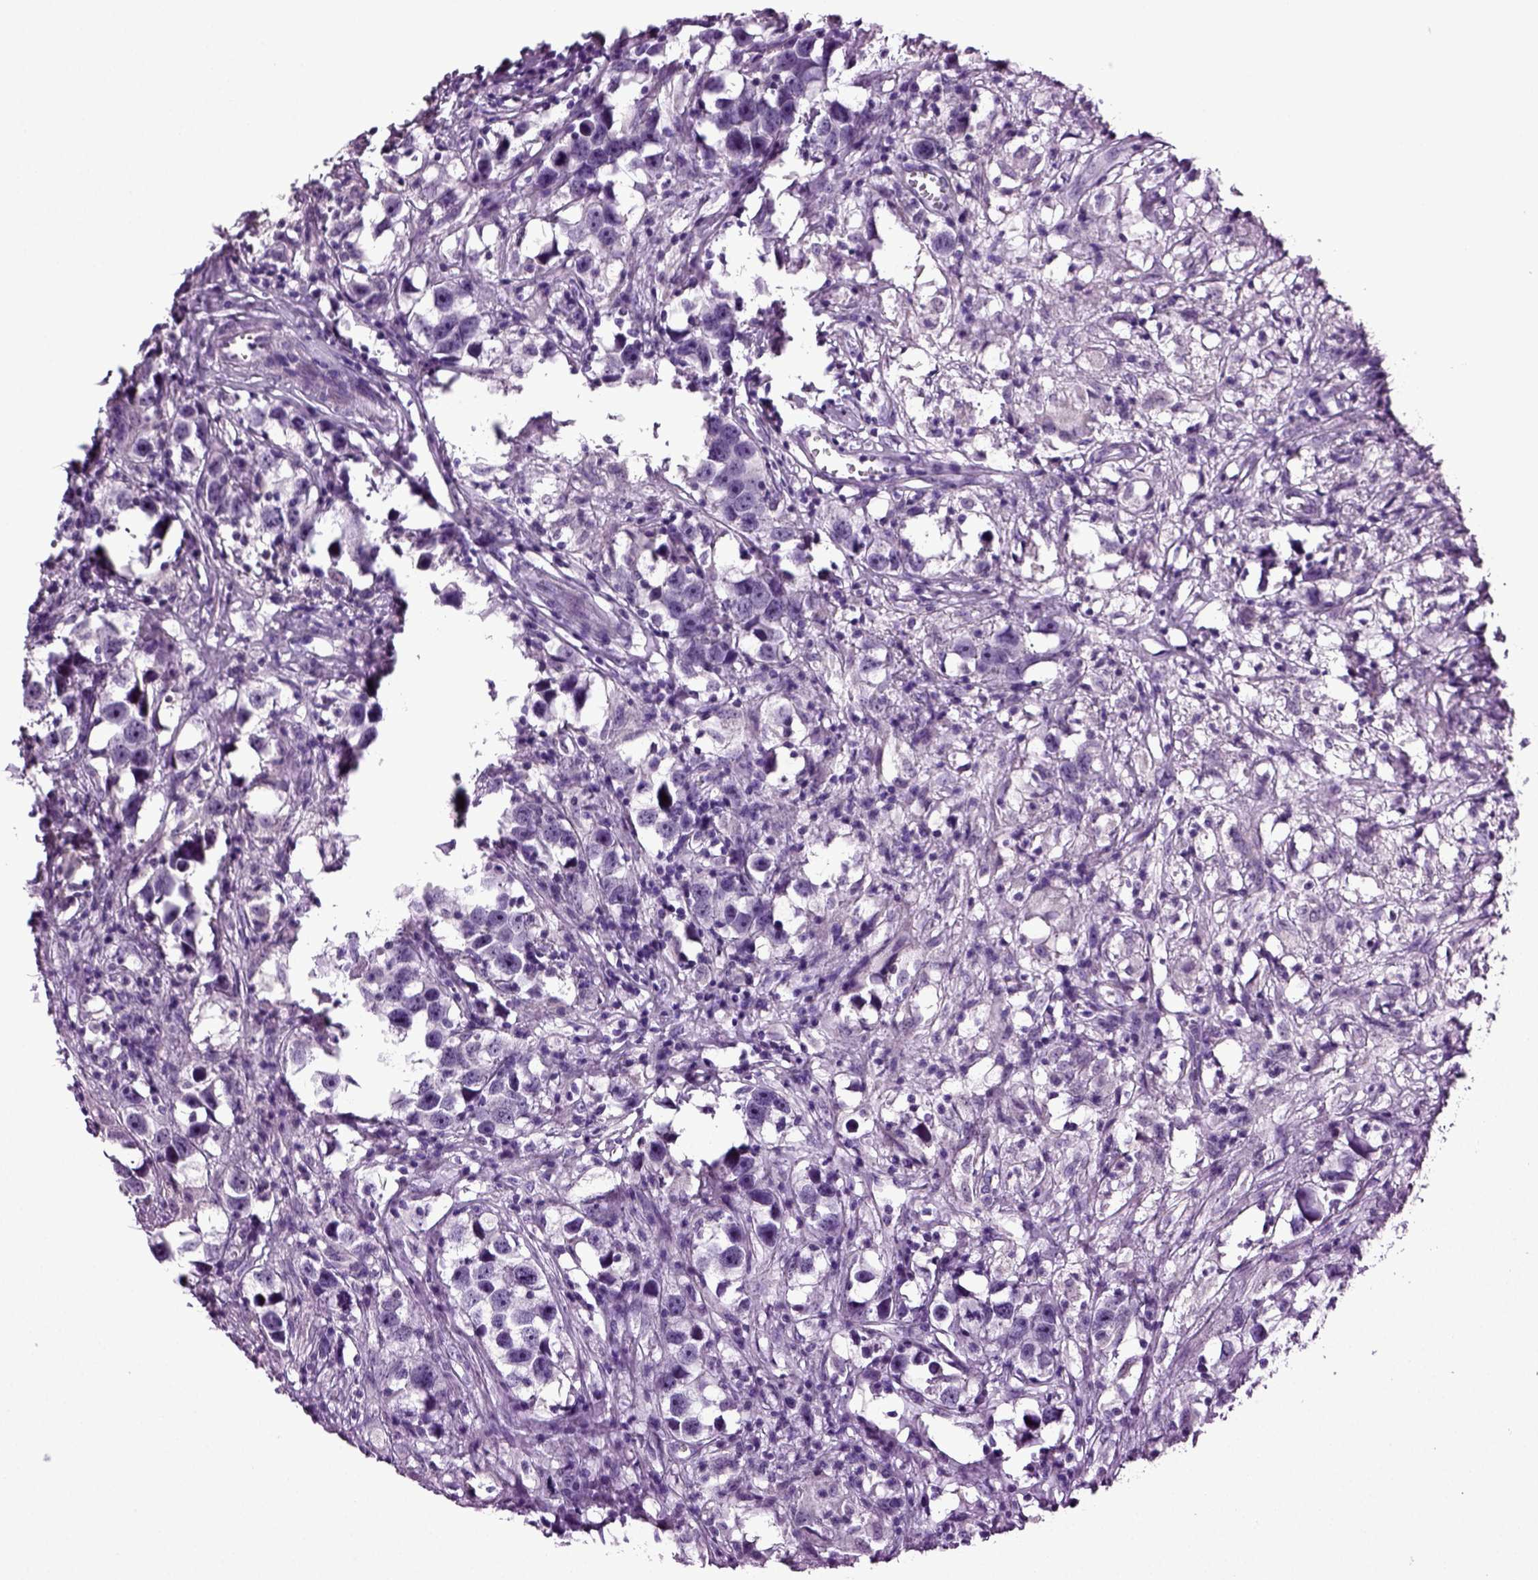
{"staining": {"intensity": "negative", "quantity": "none", "location": "none"}, "tissue": "testis cancer", "cell_type": "Tumor cells", "image_type": "cancer", "snomed": [{"axis": "morphology", "description": "Seminoma, NOS"}, {"axis": "topography", "description": "Testis"}], "caption": "An IHC histopathology image of testis seminoma is shown. There is no staining in tumor cells of testis seminoma.", "gene": "FGF11", "patient": {"sex": "male", "age": 49}}